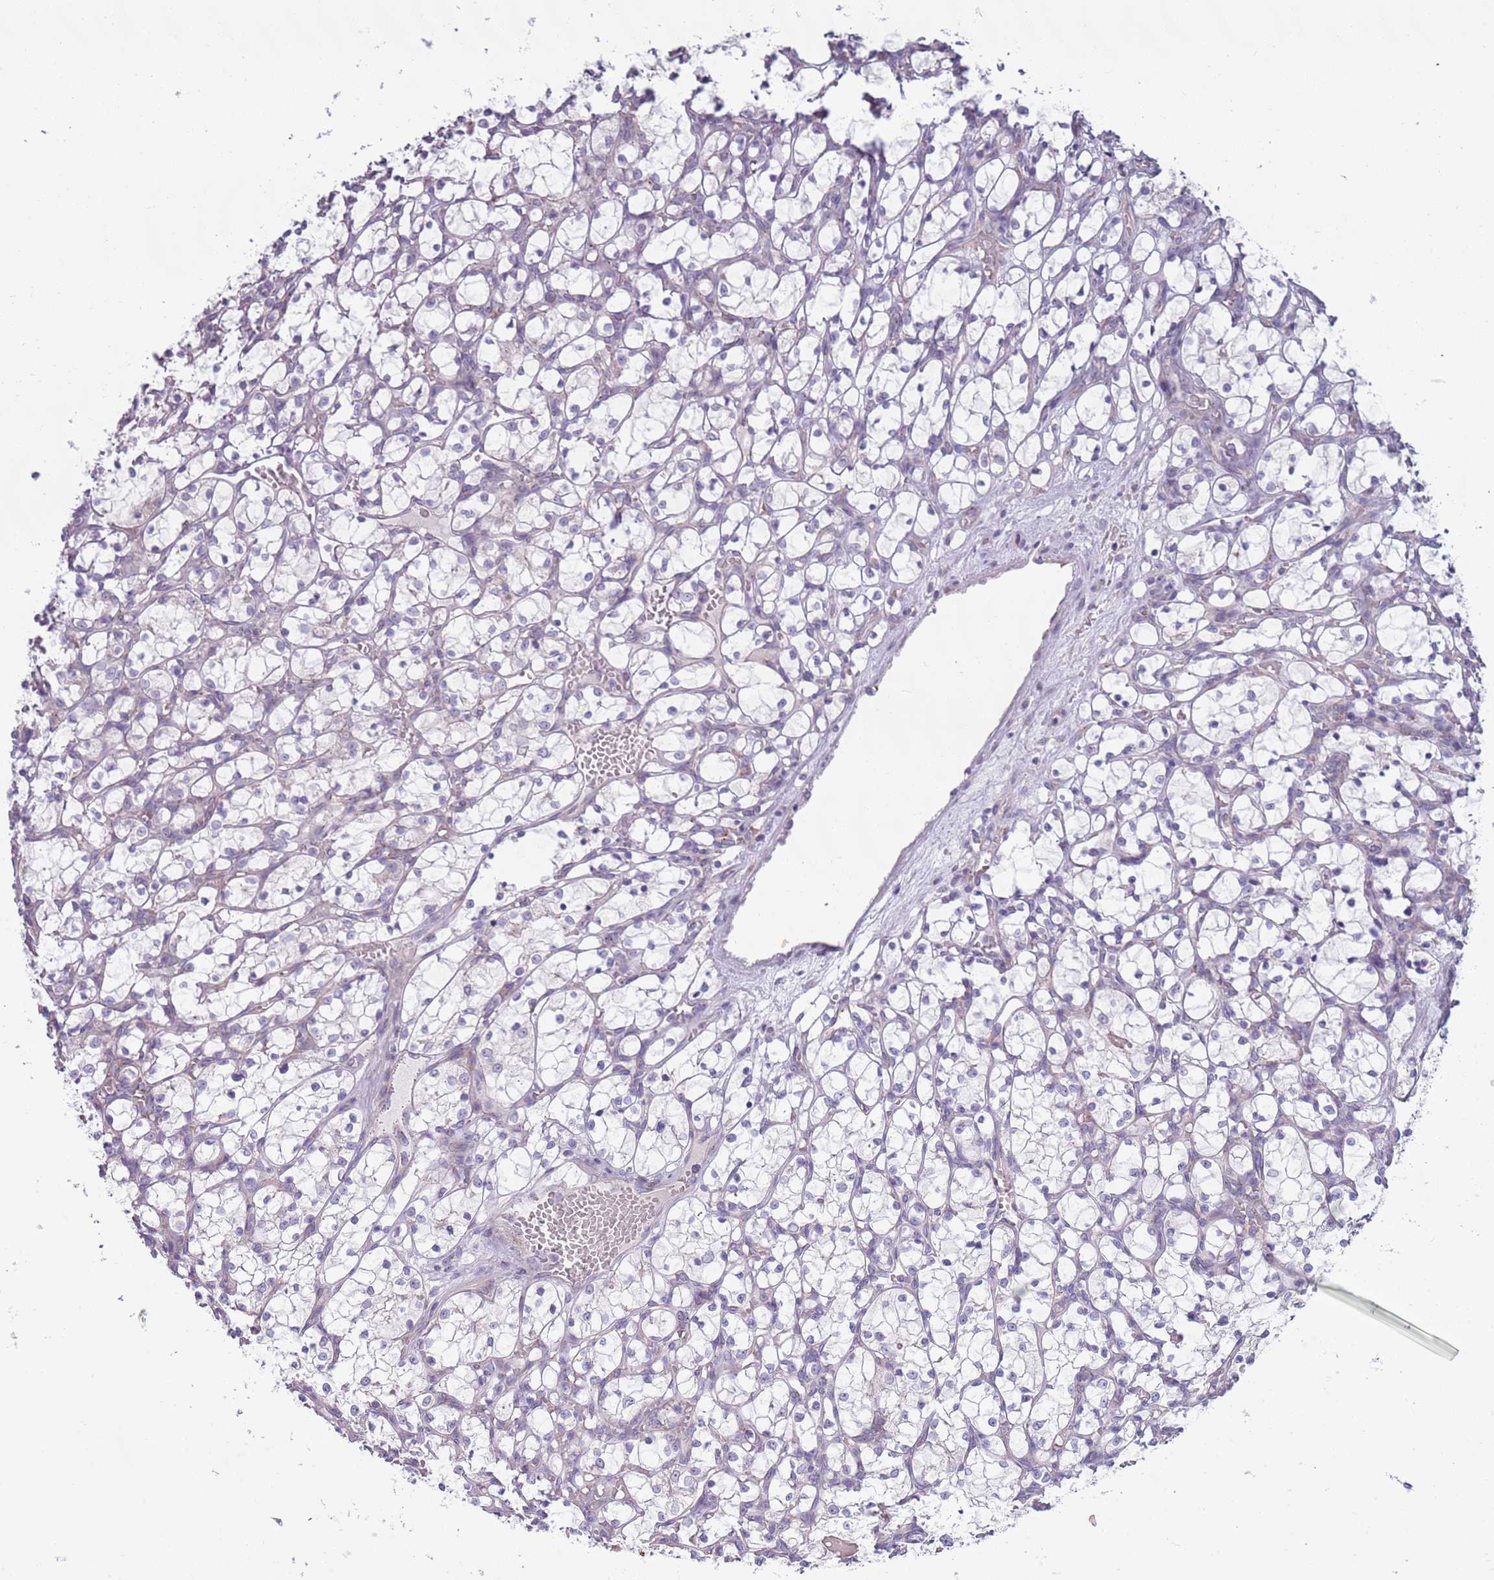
{"staining": {"intensity": "negative", "quantity": "none", "location": "none"}, "tissue": "renal cancer", "cell_type": "Tumor cells", "image_type": "cancer", "snomed": [{"axis": "morphology", "description": "Adenocarcinoma, NOS"}, {"axis": "topography", "description": "Kidney"}], "caption": "Protein analysis of renal adenocarcinoma exhibits no significant expression in tumor cells.", "gene": "LTB", "patient": {"sex": "female", "age": 69}}